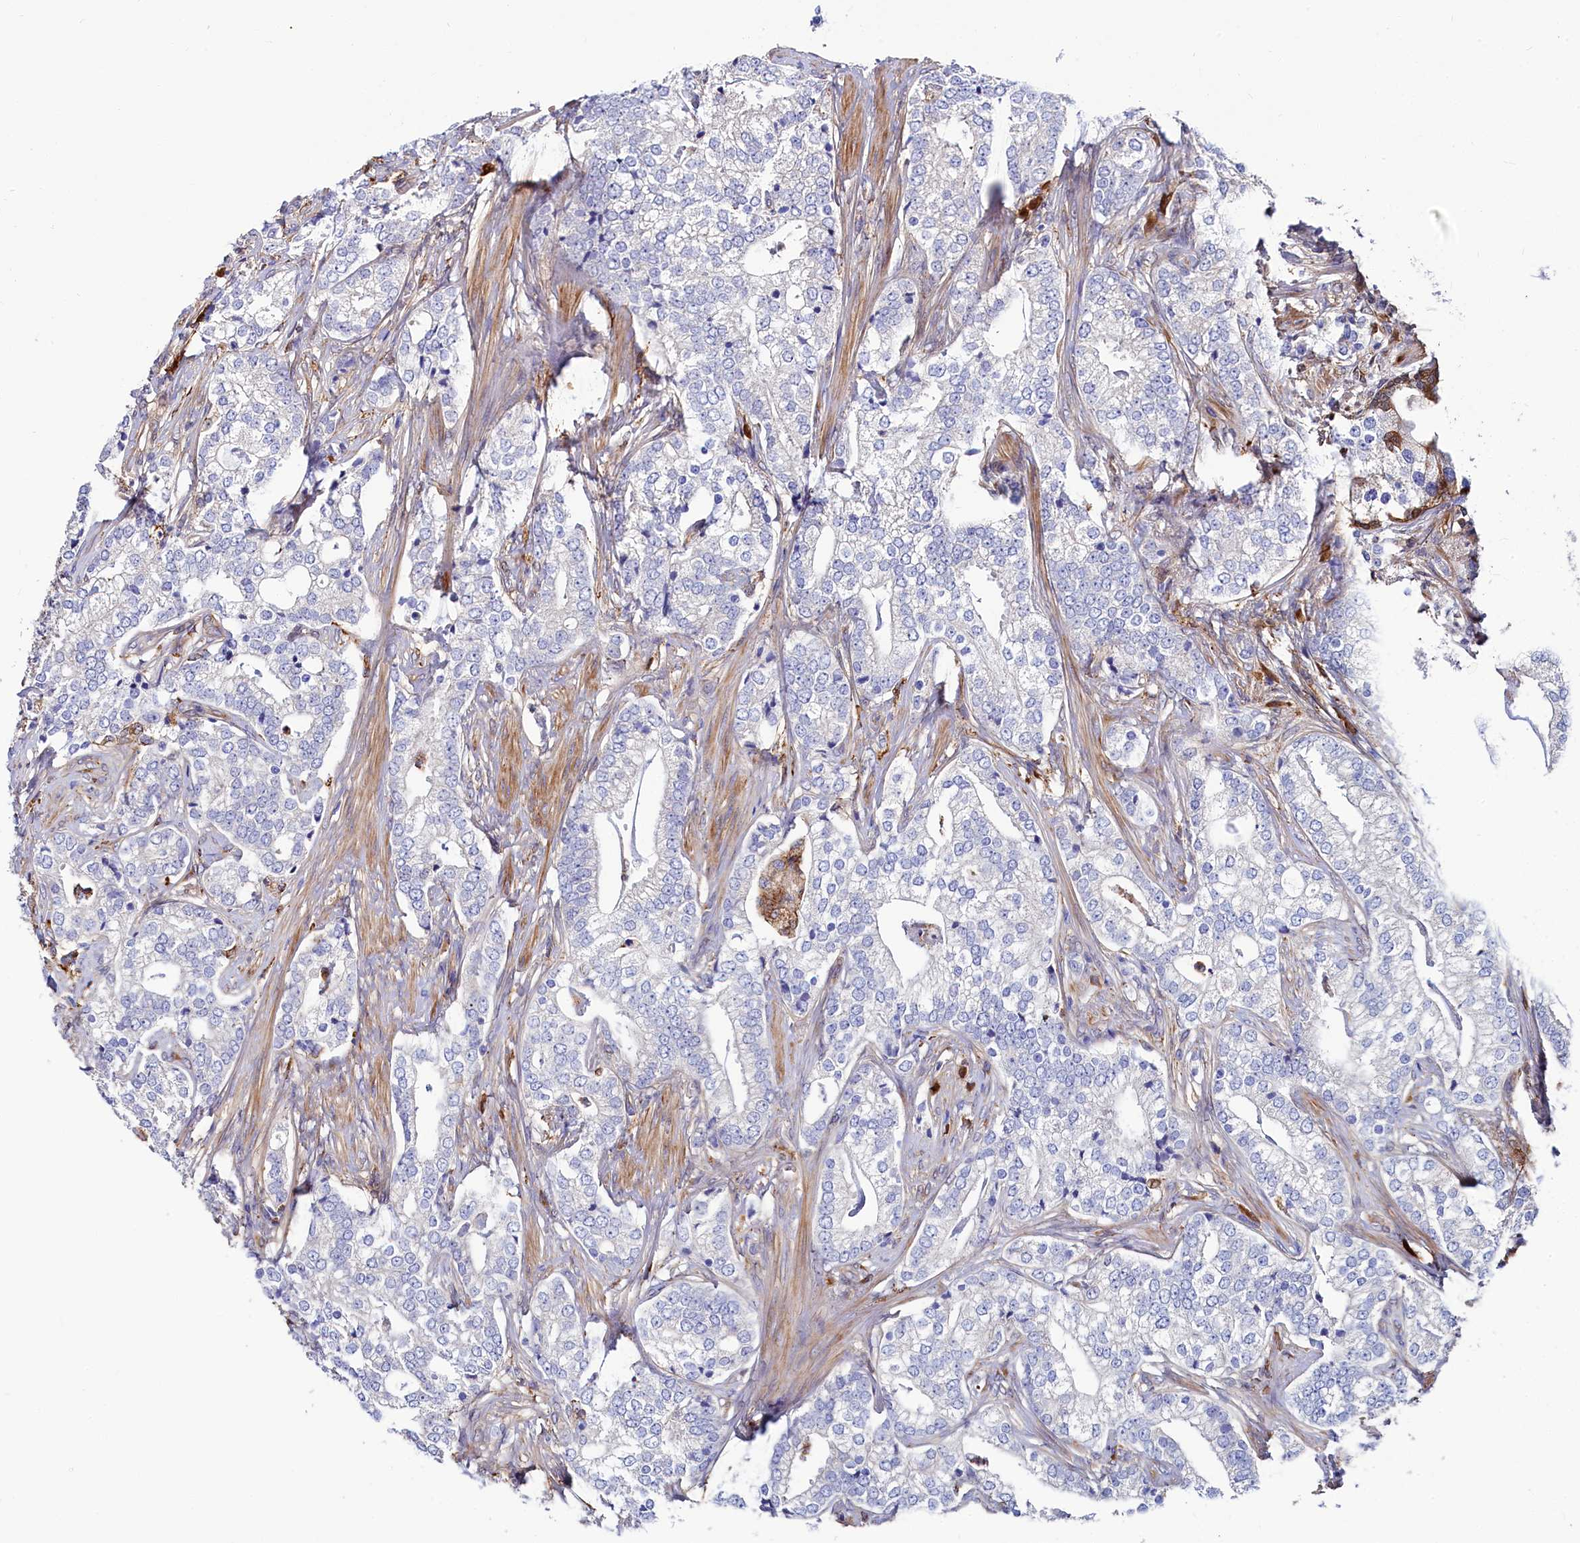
{"staining": {"intensity": "negative", "quantity": "none", "location": "none"}, "tissue": "prostate cancer", "cell_type": "Tumor cells", "image_type": "cancer", "snomed": [{"axis": "morphology", "description": "Adenocarcinoma, High grade"}, {"axis": "topography", "description": "Prostate"}], "caption": "Immunohistochemistry photomicrograph of neoplastic tissue: prostate adenocarcinoma (high-grade) stained with DAB shows no significant protein expression in tumor cells.", "gene": "ASTE1", "patient": {"sex": "male", "age": 69}}